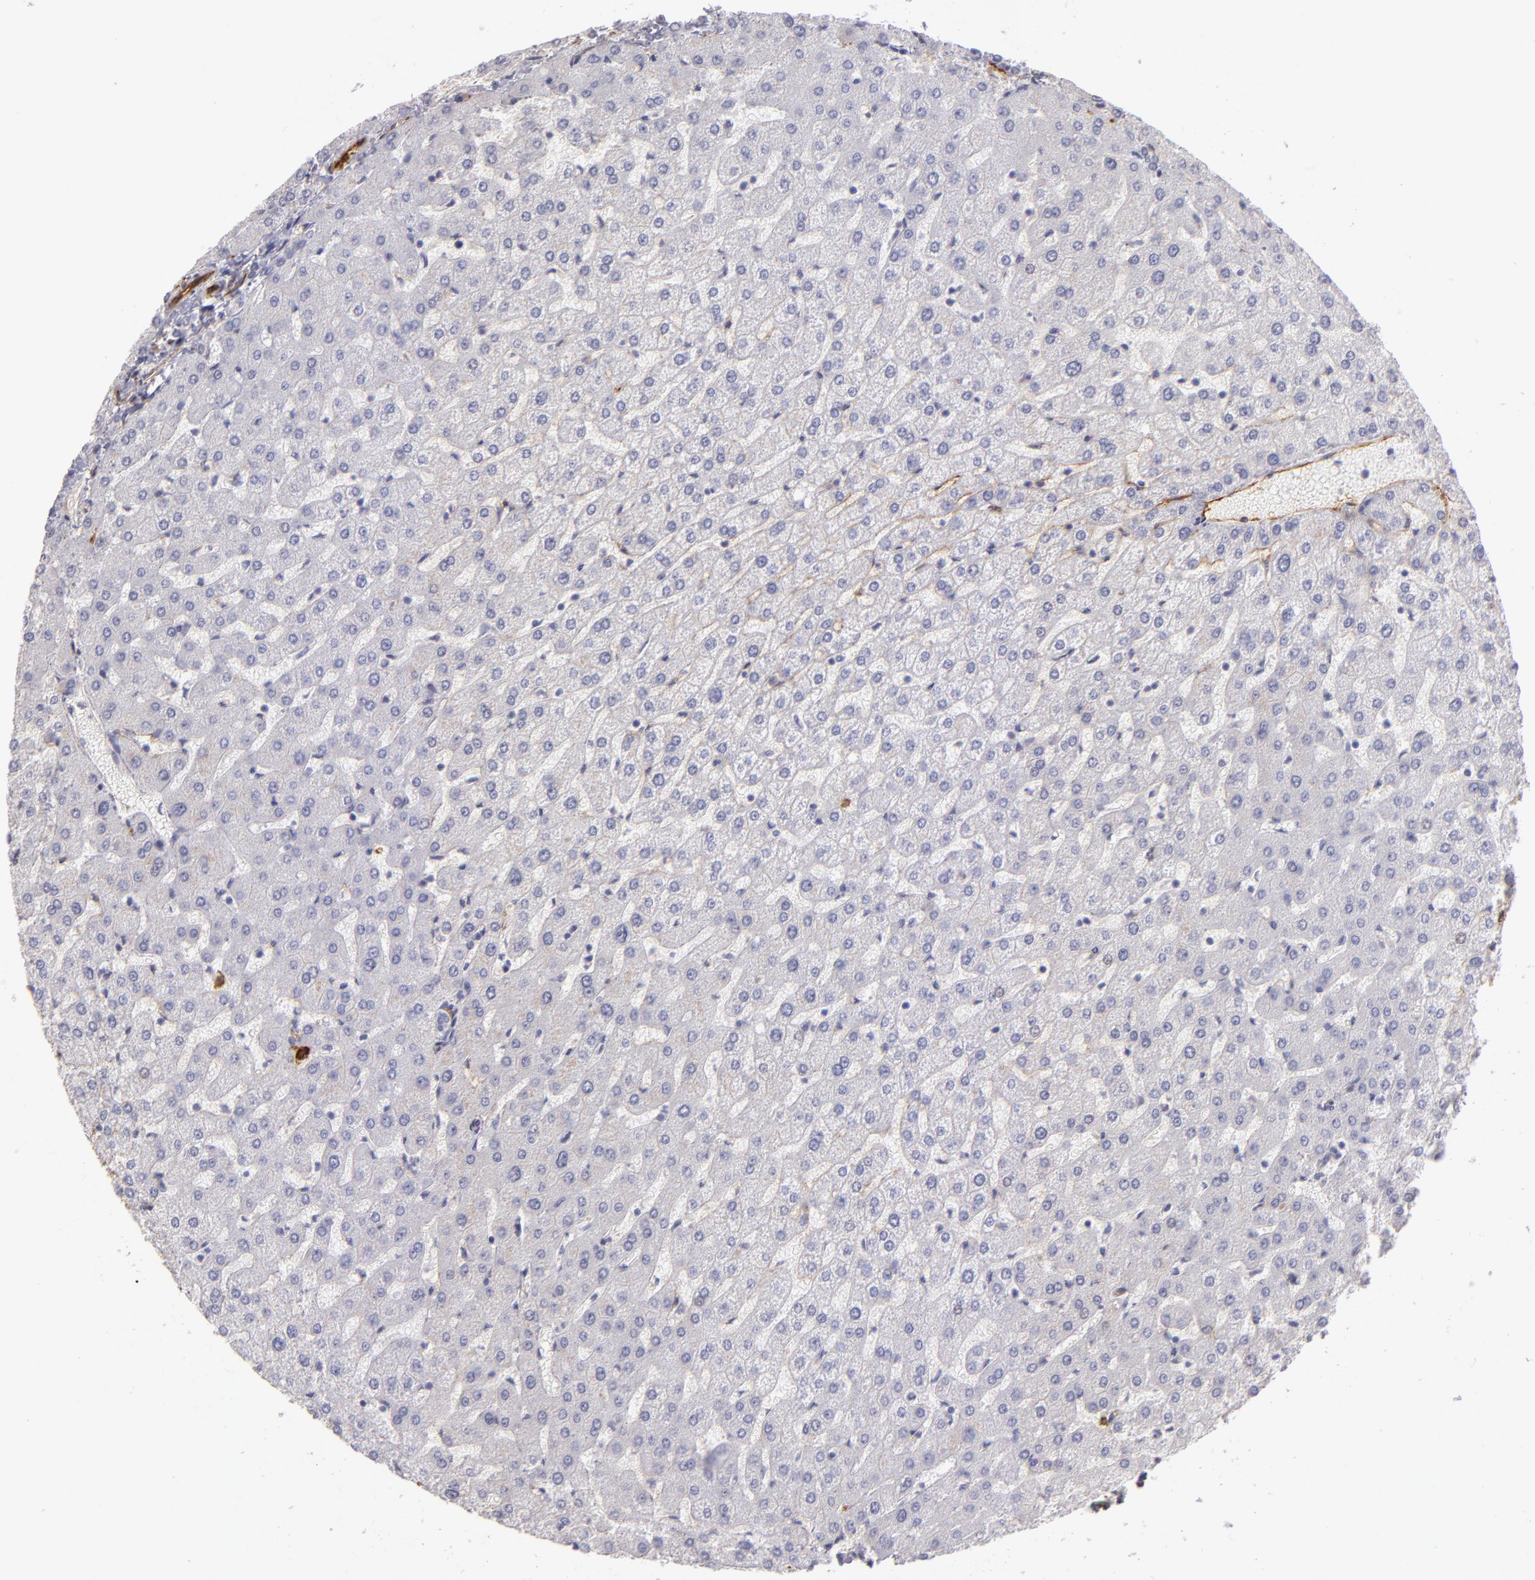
{"staining": {"intensity": "negative", "quantity": "none", "location": "none"}, "tissue": "liver", "cell_type": "Cholangiocytes", "image_type": "normal", "snomed": [{"axis": "morphology", "description": "Normal tissue, NOS"}, {"axis": "morphology", "description": "Fibrosis, NOS"}, {"axis": "topography", "description": "Liver"}], "caption": "Liver stained for a protein using immunohistochemistry (IHC) exhibits no positivity cholangiocytes.", "gene": "THBD", "patient": {"sex": "female", "age": 29}}